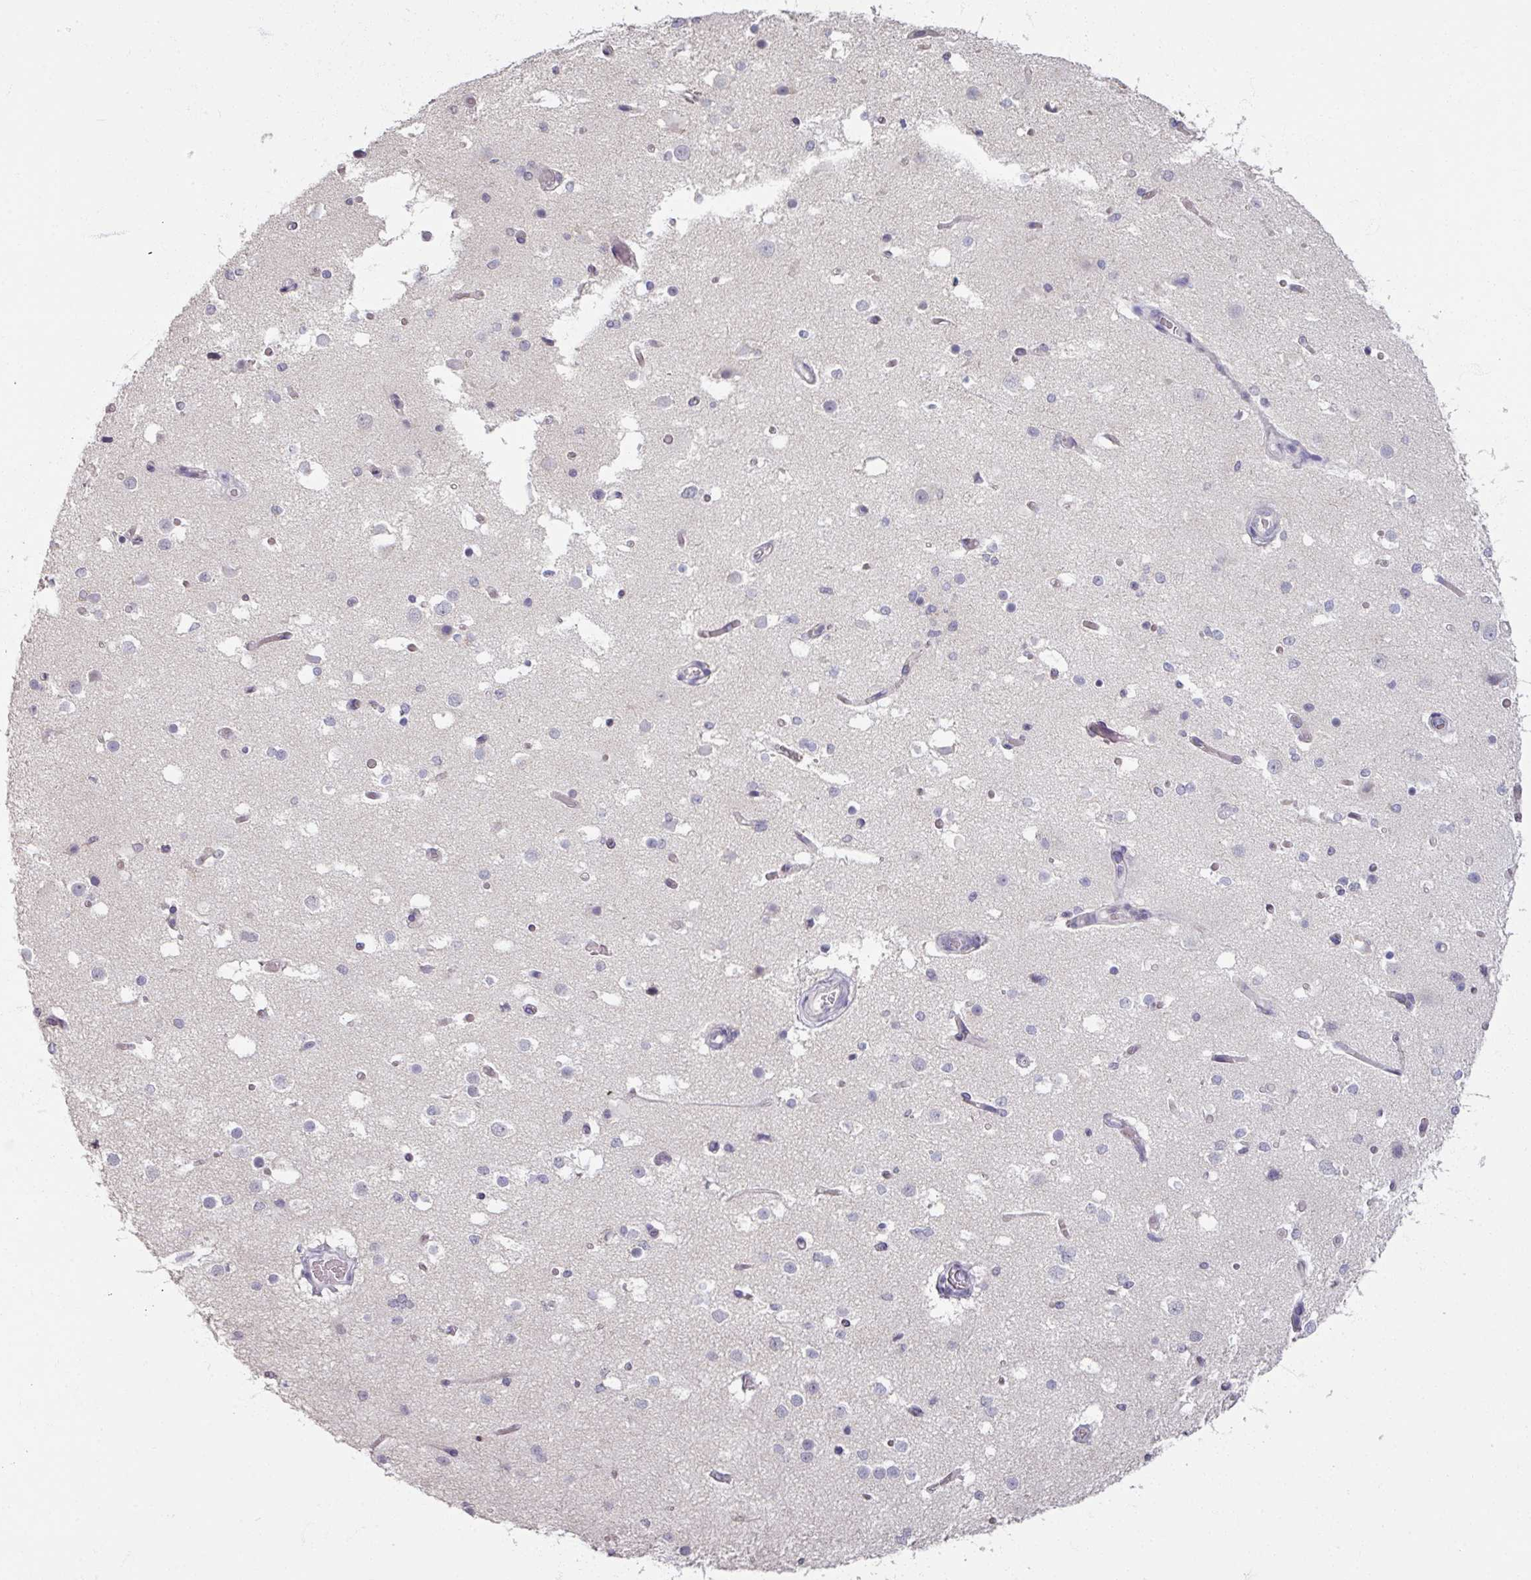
{"staining": {"intensity": "negative", "quantity": "none", "location": "none"}, "tissue": "cerebral cortex", "cell_type": "Endothelial cells", "image_type": "normal", "snomed": [{"axis": "morphology", "description": "Normal tissue, NOS"}, {"axis": "morphology", "description": "Inflammation, NOS"}, {"axis": "topography", "description": "Cerebral cortex"}], "caption": "The histopathology image reveals no staining of endothelial cells in benign cerebral cortex.", "gene": "SOX11", "patient": {"sex": "male", "age": 6}}